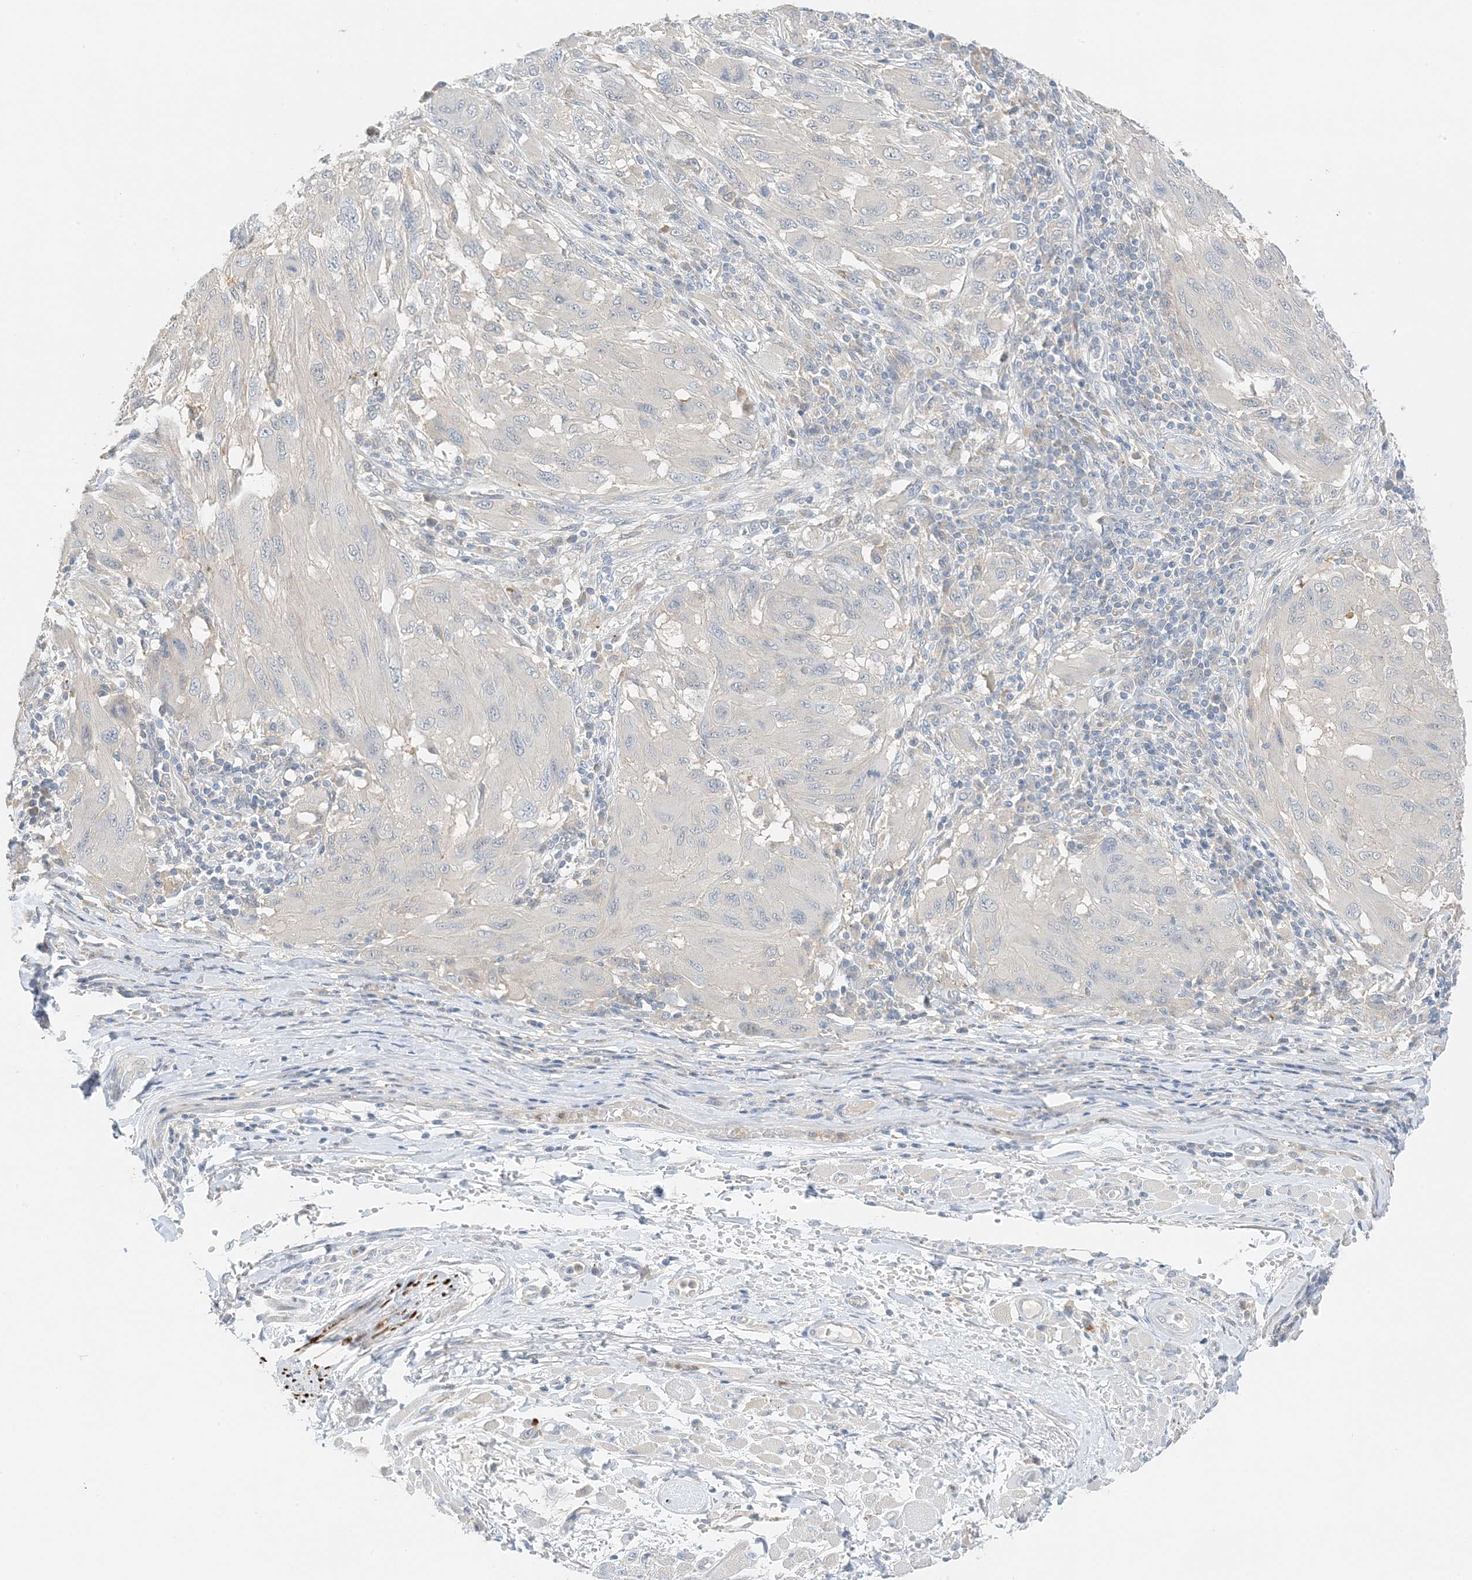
{"staining": {"intensity": "negative", "quantity": "none", "location": "none"}, "tissue": "melanoma", "cell_type": "Tumor cells", "image_type": "cancer", "snomed": [{"axis": "morphology", "description": "Malignant melanoma, NOS"}, {"axis": "topography", "description": "Skin"}], "caption": "Tumor cells are negative for protein expression in human melanoma.", "gene": "KIFBP", "patient": {"sex": "female", "age": 91}}